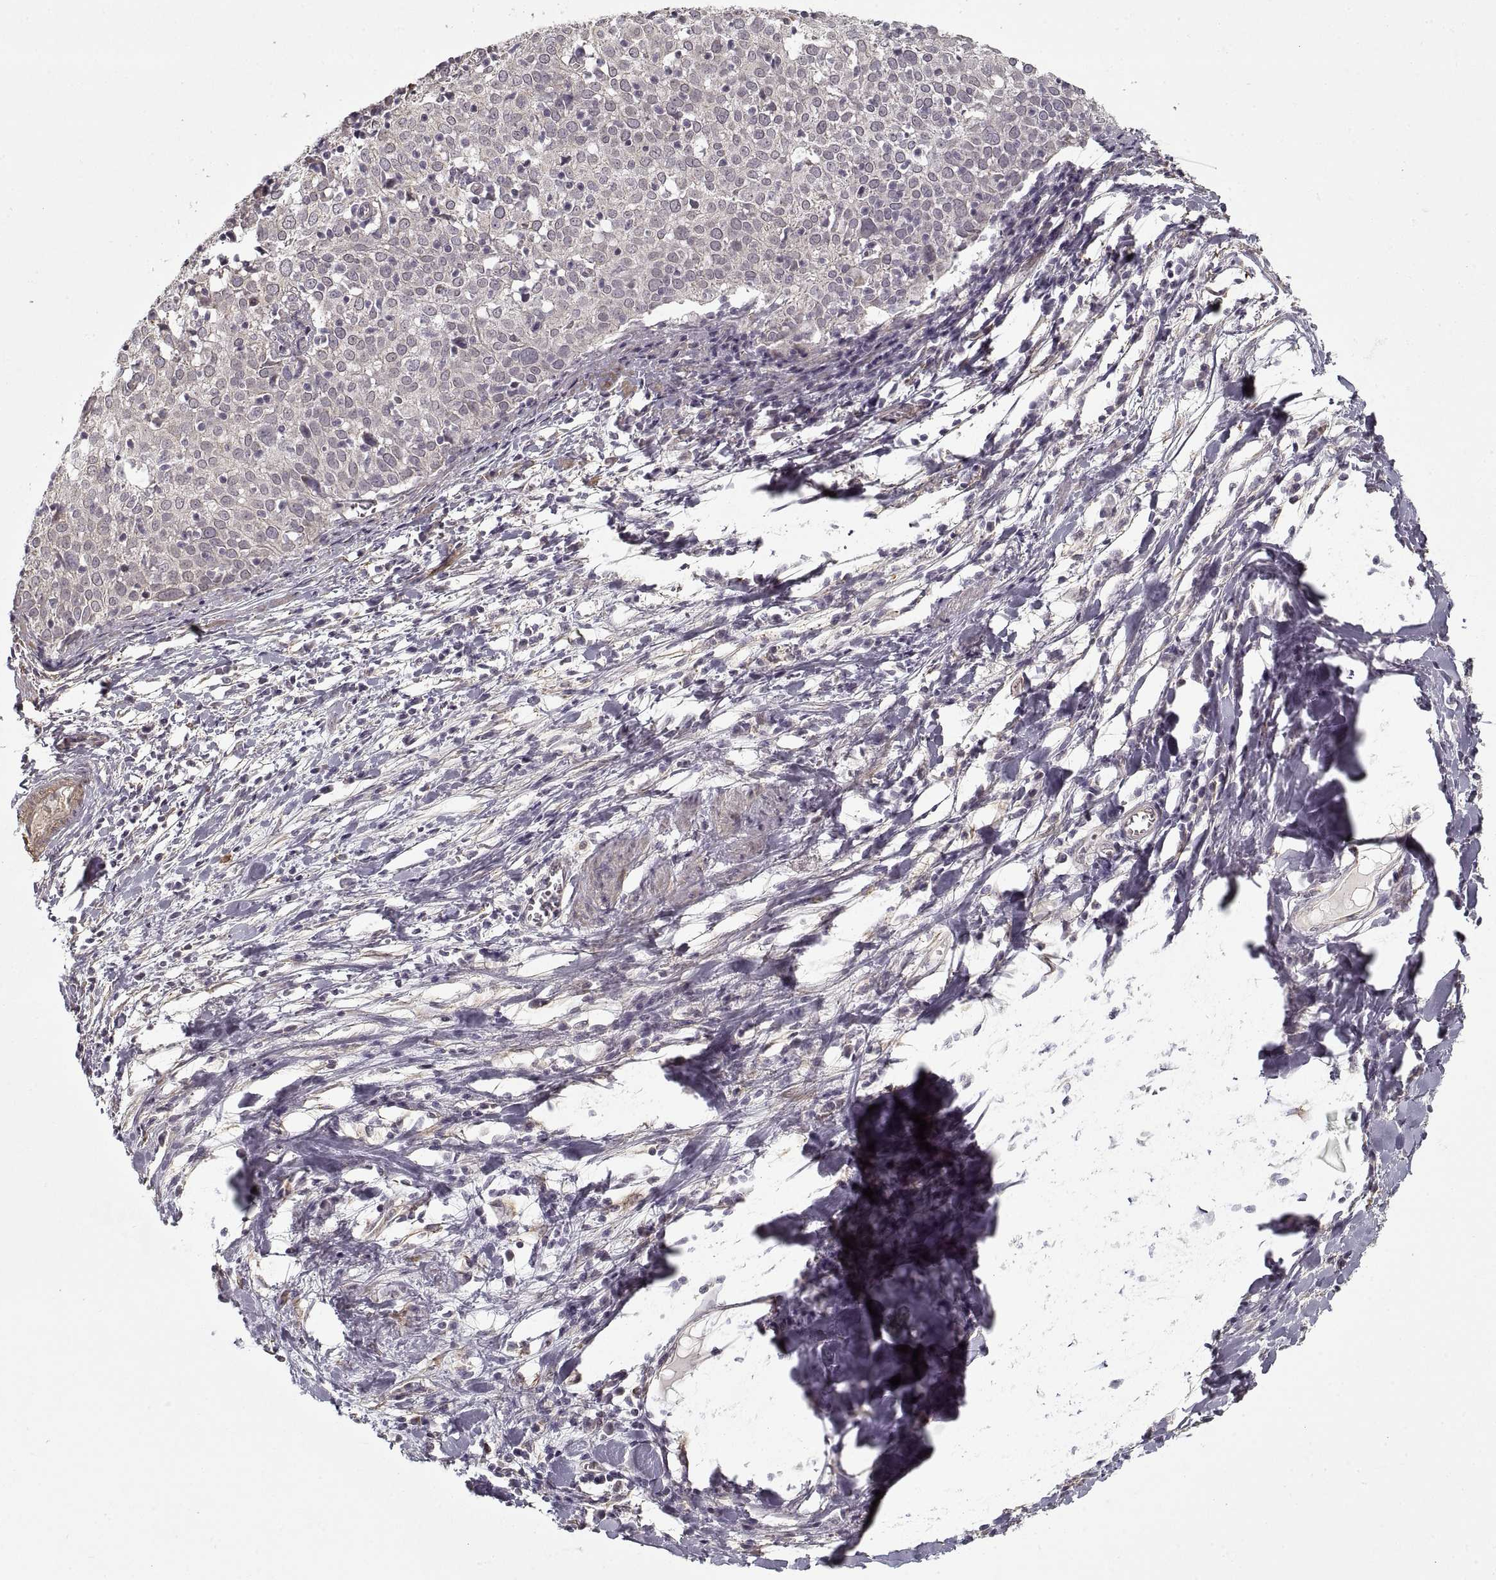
{"staining": {"intensity": "negative", "quantity": "none", "location": "none"}, "tissue": "cervical cancer", "cell_type": "Tumor cells", "image_type": "cancer", "snomed": [{"axis": "morphology", "description": "Squamous cell carcinoma, NOS"}, {"axis": "topography", "description": "Cervix"}], "caption": "IHC image of cervical squamous cell carcinoma stained for a protein (brown), which demonstrates no positivity in tumor cells.", "gene": "LAMB2", "patient": {"sex": "female", "age": 39}}